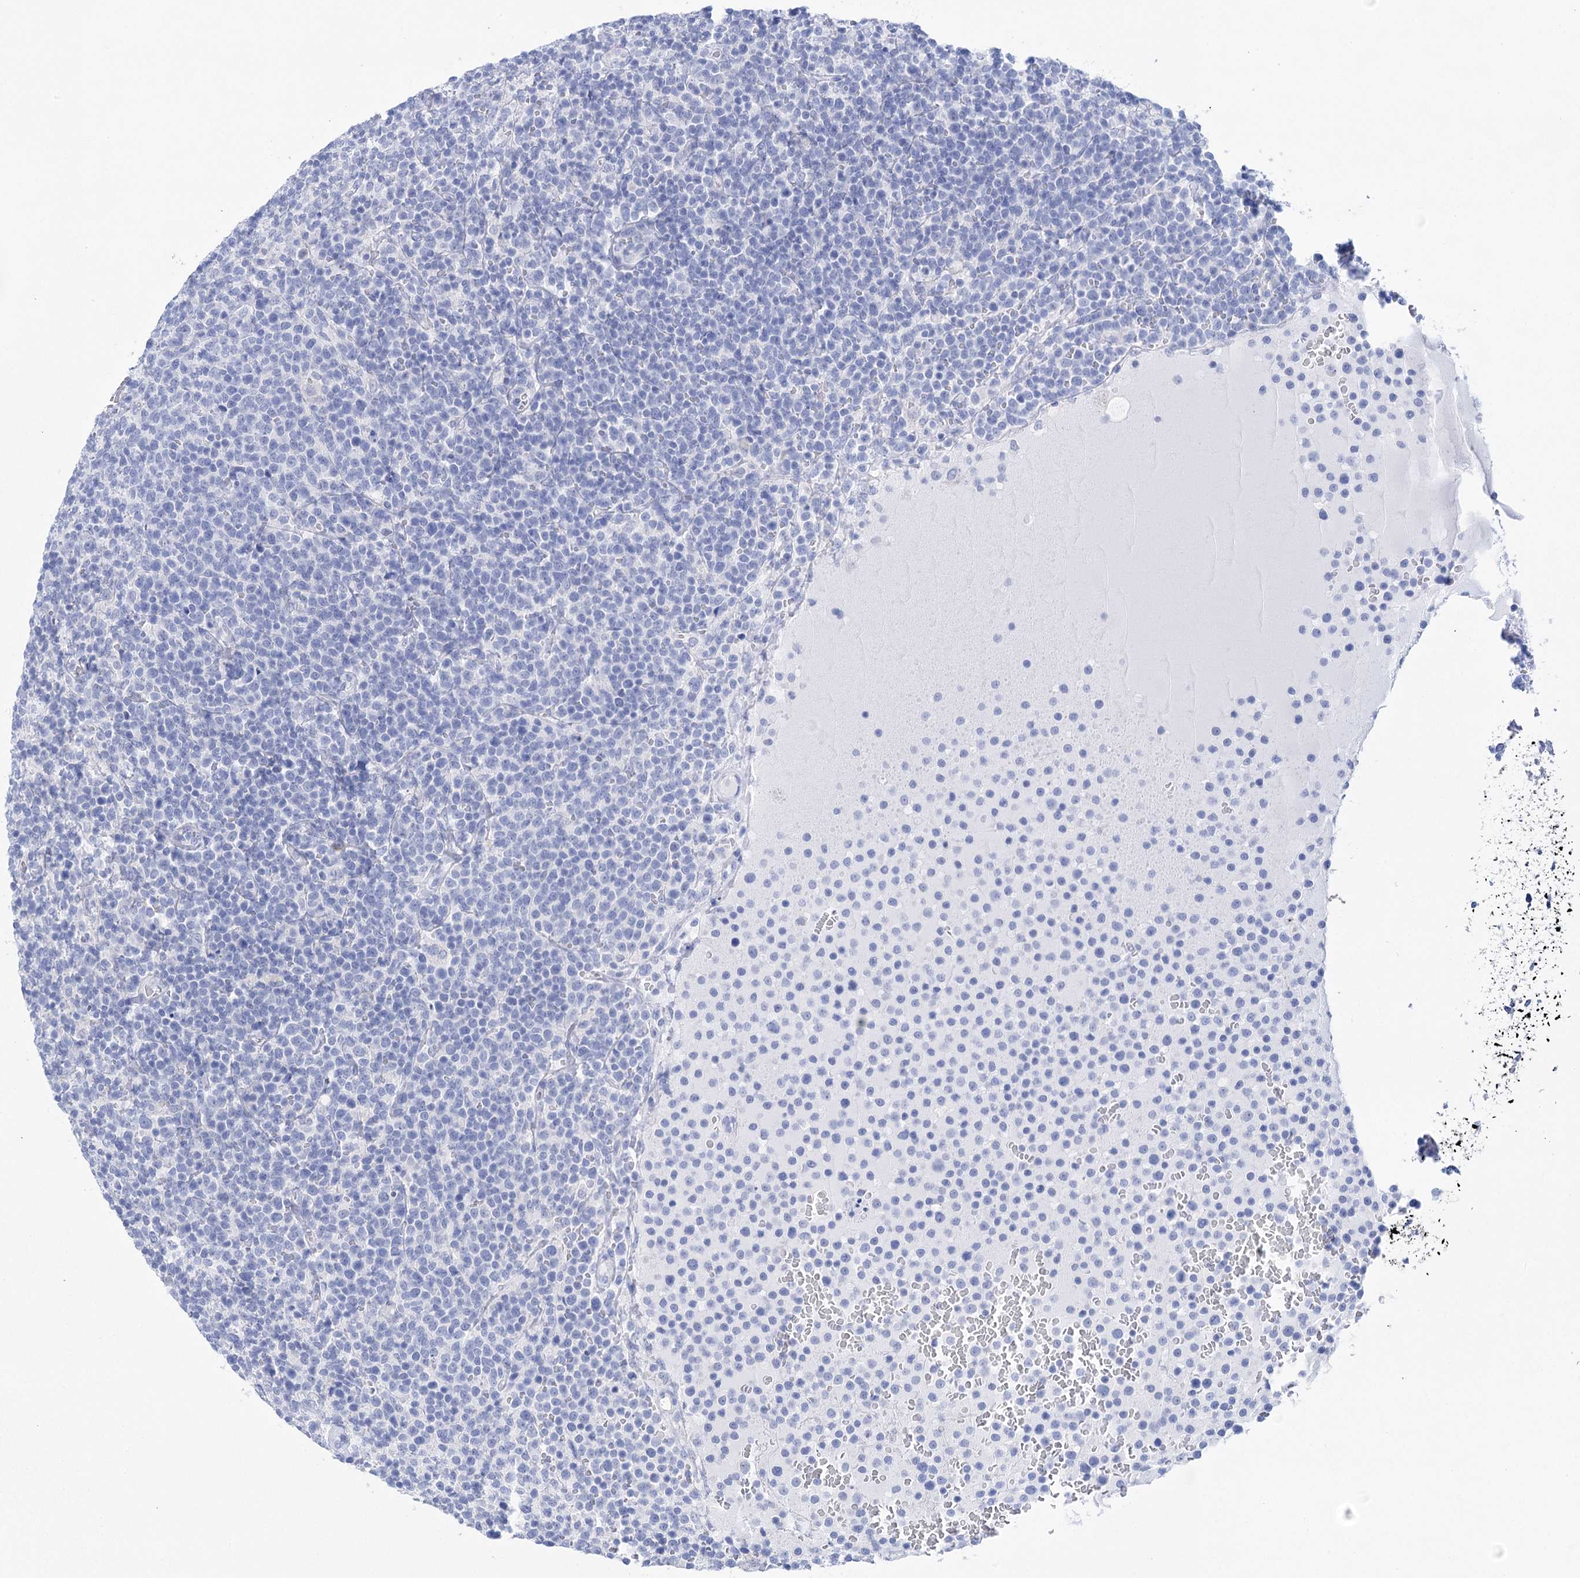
{"staining": {"intensity": "negative", "quantity": "none", "location": "none"}, "tissue": "lymphoma", "cell_type": "Tumor cells", "image_type": "cancer", "snomed": [{"axis": "morphology", "description": "Malignant lymphoma, non-Hodgkin's type, High grade"}, {"axis": "topography", "description": "Lymph node"}], "caption": "Tumor cells show no significant protein staining in high-grade malignant lymphoma, non-Hodgkin's type.", "gene": "LALBA", "patient": {"sex": "male", "age": 61}}